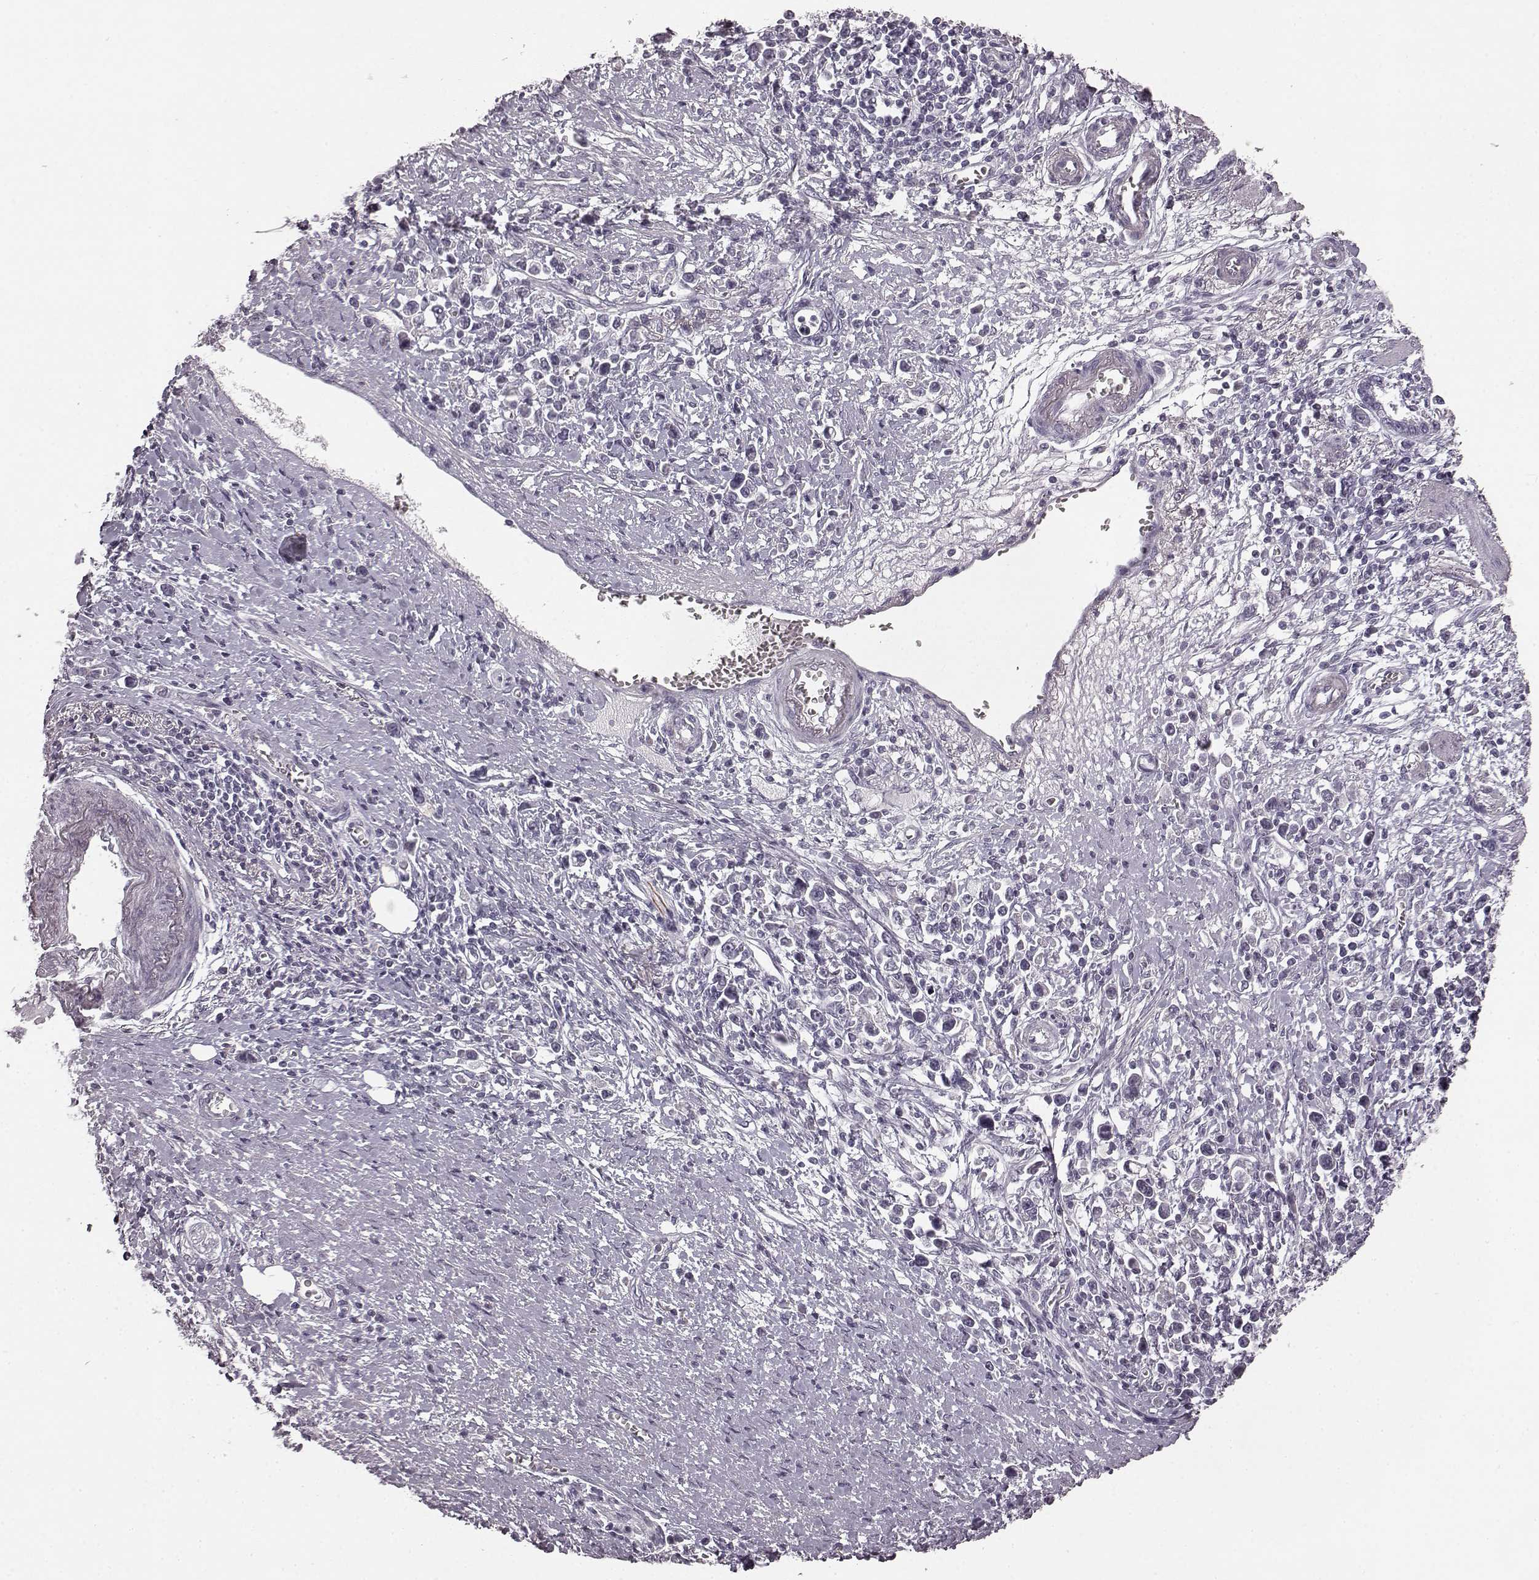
{"staining": {"intensity": "negative", "quantity": "none", "location": "none"}, "tissue": "stomach cancer", "cell_type": "Tumor cells", "image_type": "cancer", "snomed": [{"axis": "morphology", "description": "Adenocarcinoma, NOS"}, {"axis": "topography", "description": "Stomach"}], "caption": "Immunohistochemical staining of adenocarcinoma (stomach) demonstrates no significant staining in tumor cells.", "gene": "RIT2", "patient": {"sex": "male", "age": 63}}